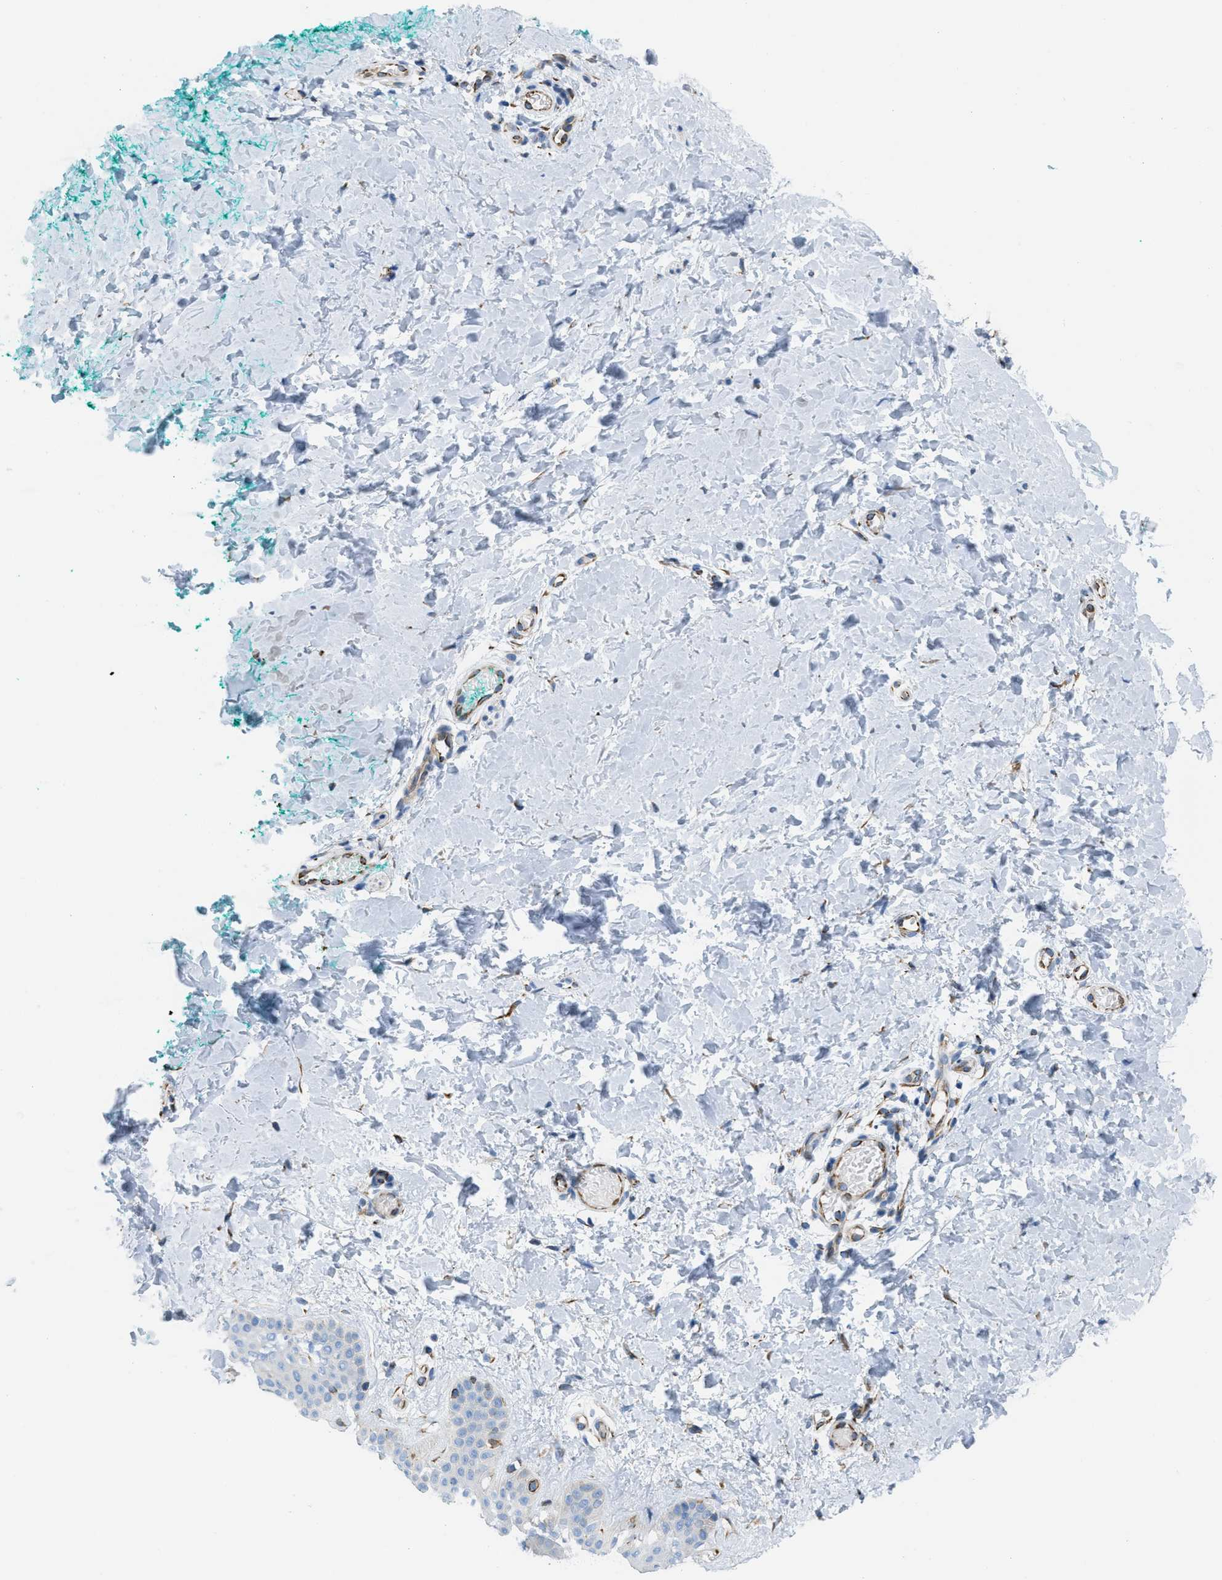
{"staining": {"intensity": "negative", "quantity": "none", "location": "none"}, "tissue": "skin", "cell_type": "Fibroblasts", "image_type": "normal", "snomed": [{"axis": "morphology", "description": "Normal tissue, NOS"}, {"axis": "topography", "description": "Skin"}], "caption": "This is an IHC photomicrograph of unremarkable skin. There is no expression in fibroblasts.", "gene": "SLC12A1", "patient": {"sex": "male", "age": 30}}